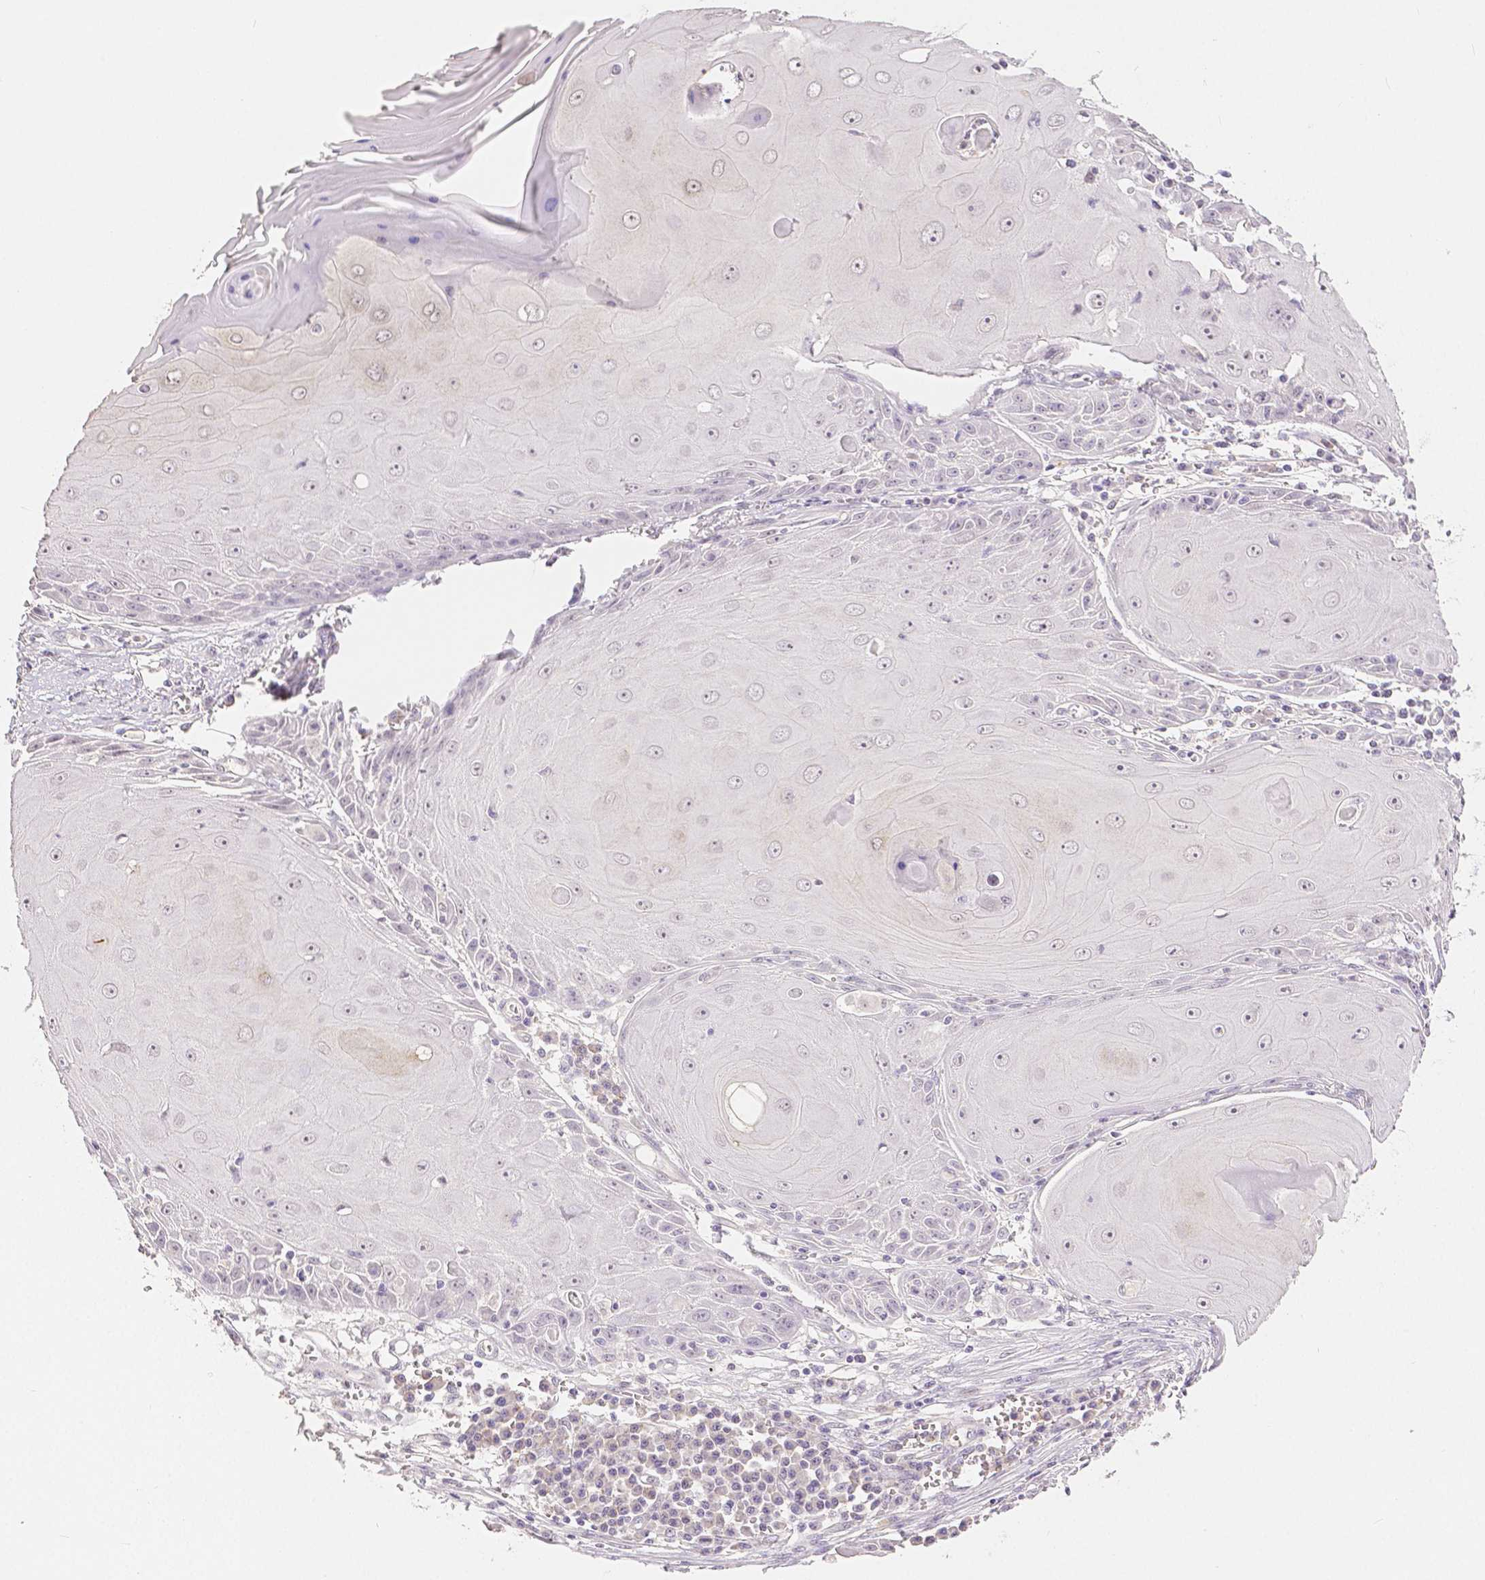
{"staining": {"intensity": "negative", "quantity": "none", "location": "none"}, "tissue": "skin cancer", "cell_type": "Tumor cells", "image_type": "cancer", "snomed": [{"axis": "morphology", "description": "Squamous cell carcinoma, NOS"}, {"axis": "topography", "description": "Skin"}, {"axis": "topography", "description": "Vulva"}], "caption": "IHC photomicrograph of human skin cancer (squamous cell carcinoma) stained for a protein (brown), which shows no expression in tumor cells.", "gene": "OCLN", "patient": {"sex": "female", "age": 85}}